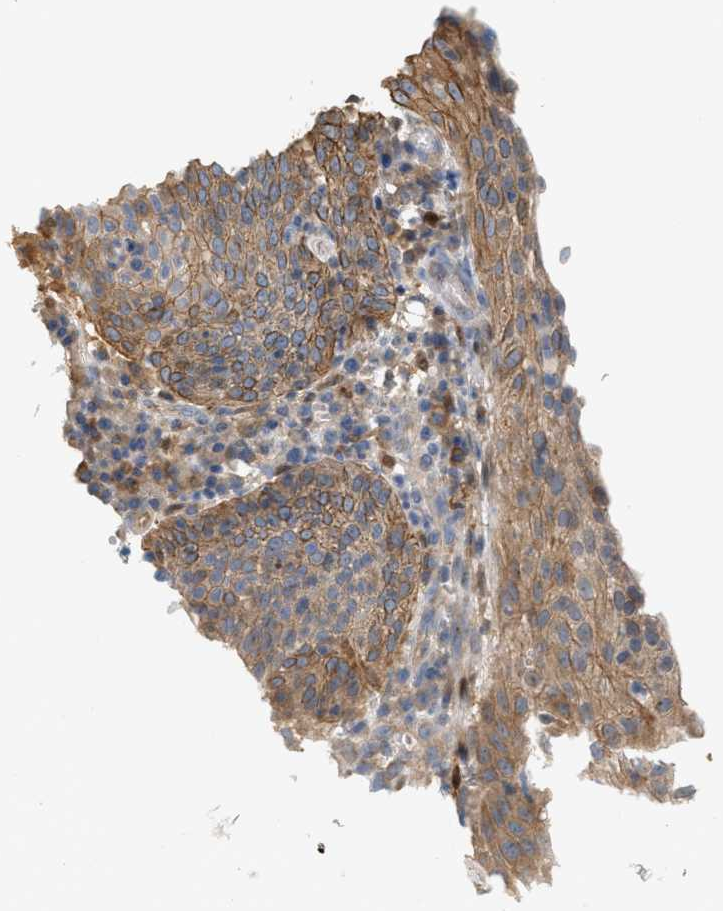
{"staining": {"intensity": "moderate", "quantity": "<25%", "location": "cytoplasmic/membranous"}, "tissue": "cervical cancer", "cell_type": "Tumor cells", "image_type": "cancer", "snomed": [{"axis": "morphology", "description": "Squamous cell carcinoma, NOS"}, {"axis": "topography", "description": "Cervix"}], "caption": "The immunohistochemical stain highlights moderate cytoplasmic/membranous expression in tumor cells of cervical squamous cell carcinoma tissue.", "gene": "CTXN1", "patient": {"sex": "female", "age": 34}}